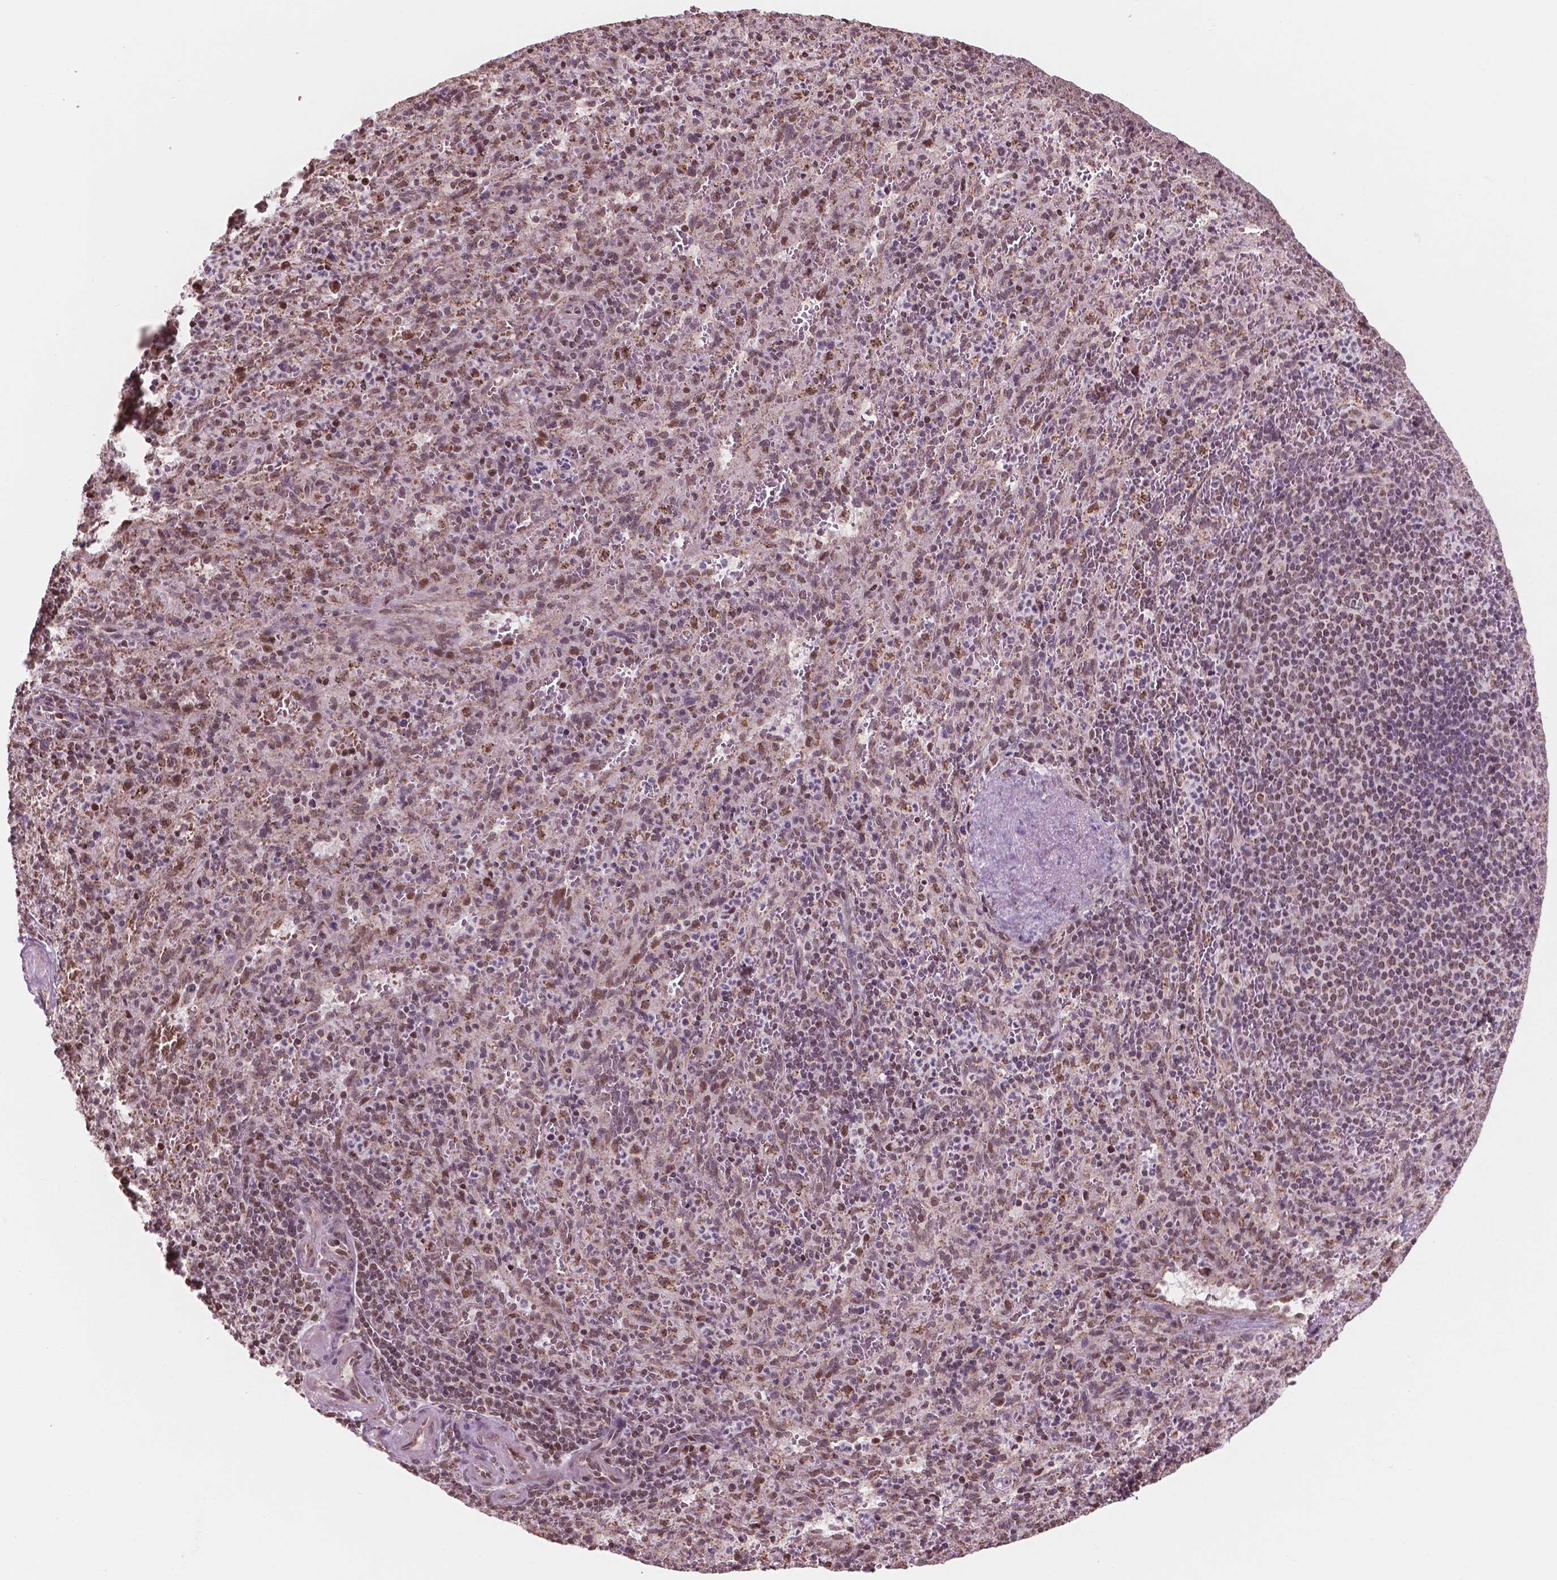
{"staining": {"intensity": "moderate", "quantity": "25%-75%", "location": "nuclear"}, "tissue": "spleen", "cell_type": "Cells in red pulp", "image_type": "normal", "snomed": [{"axis": "morphology", "description": "Normal tissue, NOS"}, {"axis": "topography", "description": "Spleen"}], "caption": "Immunohistochemical staining of normal human spleen shows 25%-75% levels of moderate nuclear protein positivity in about 25%-75% of cells in red pulp.", "gene": "NDUFA10", "patient": {"sex": "male", "age": 57}}